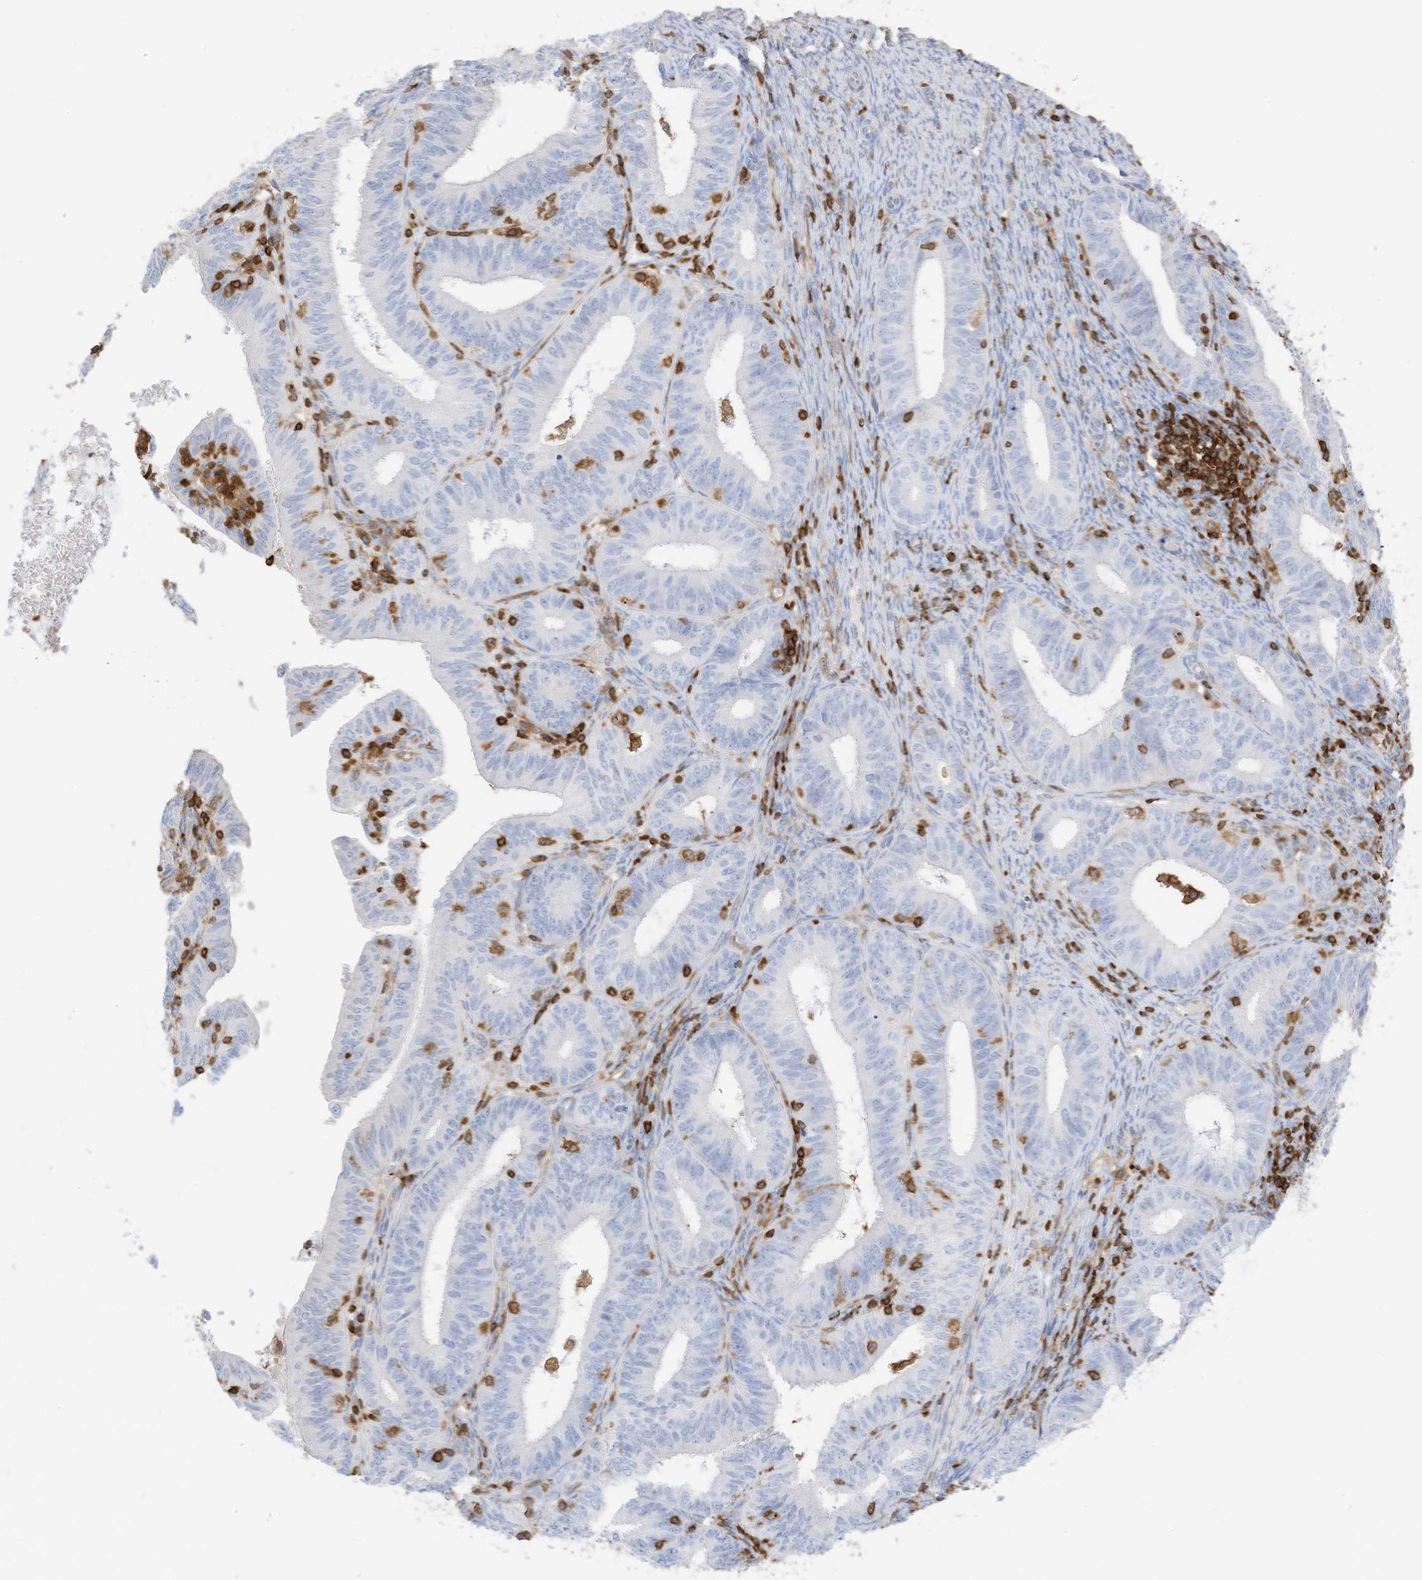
{"staining": {"intensity": "negative", "quantity": "none", "location": "none"}, "tissue": "endometrial cancer", "cell_type": "Tumor cells", "image_type": "cancer", "snomed": [{"axis": "morphology", "description": "Adenocarcinoma, NOS"}, {"axis": "topography", "description": "Endometrium"}], "caption": "This image is of endometrial cancer (adenocarcinoma) stained with IHC to label a protein in brown with the nuclei are counter-stained blue. There is no positivity in tumor cells.", "gene": "ARHGAP25", "patient": {"sex": "female", "age": 51}}